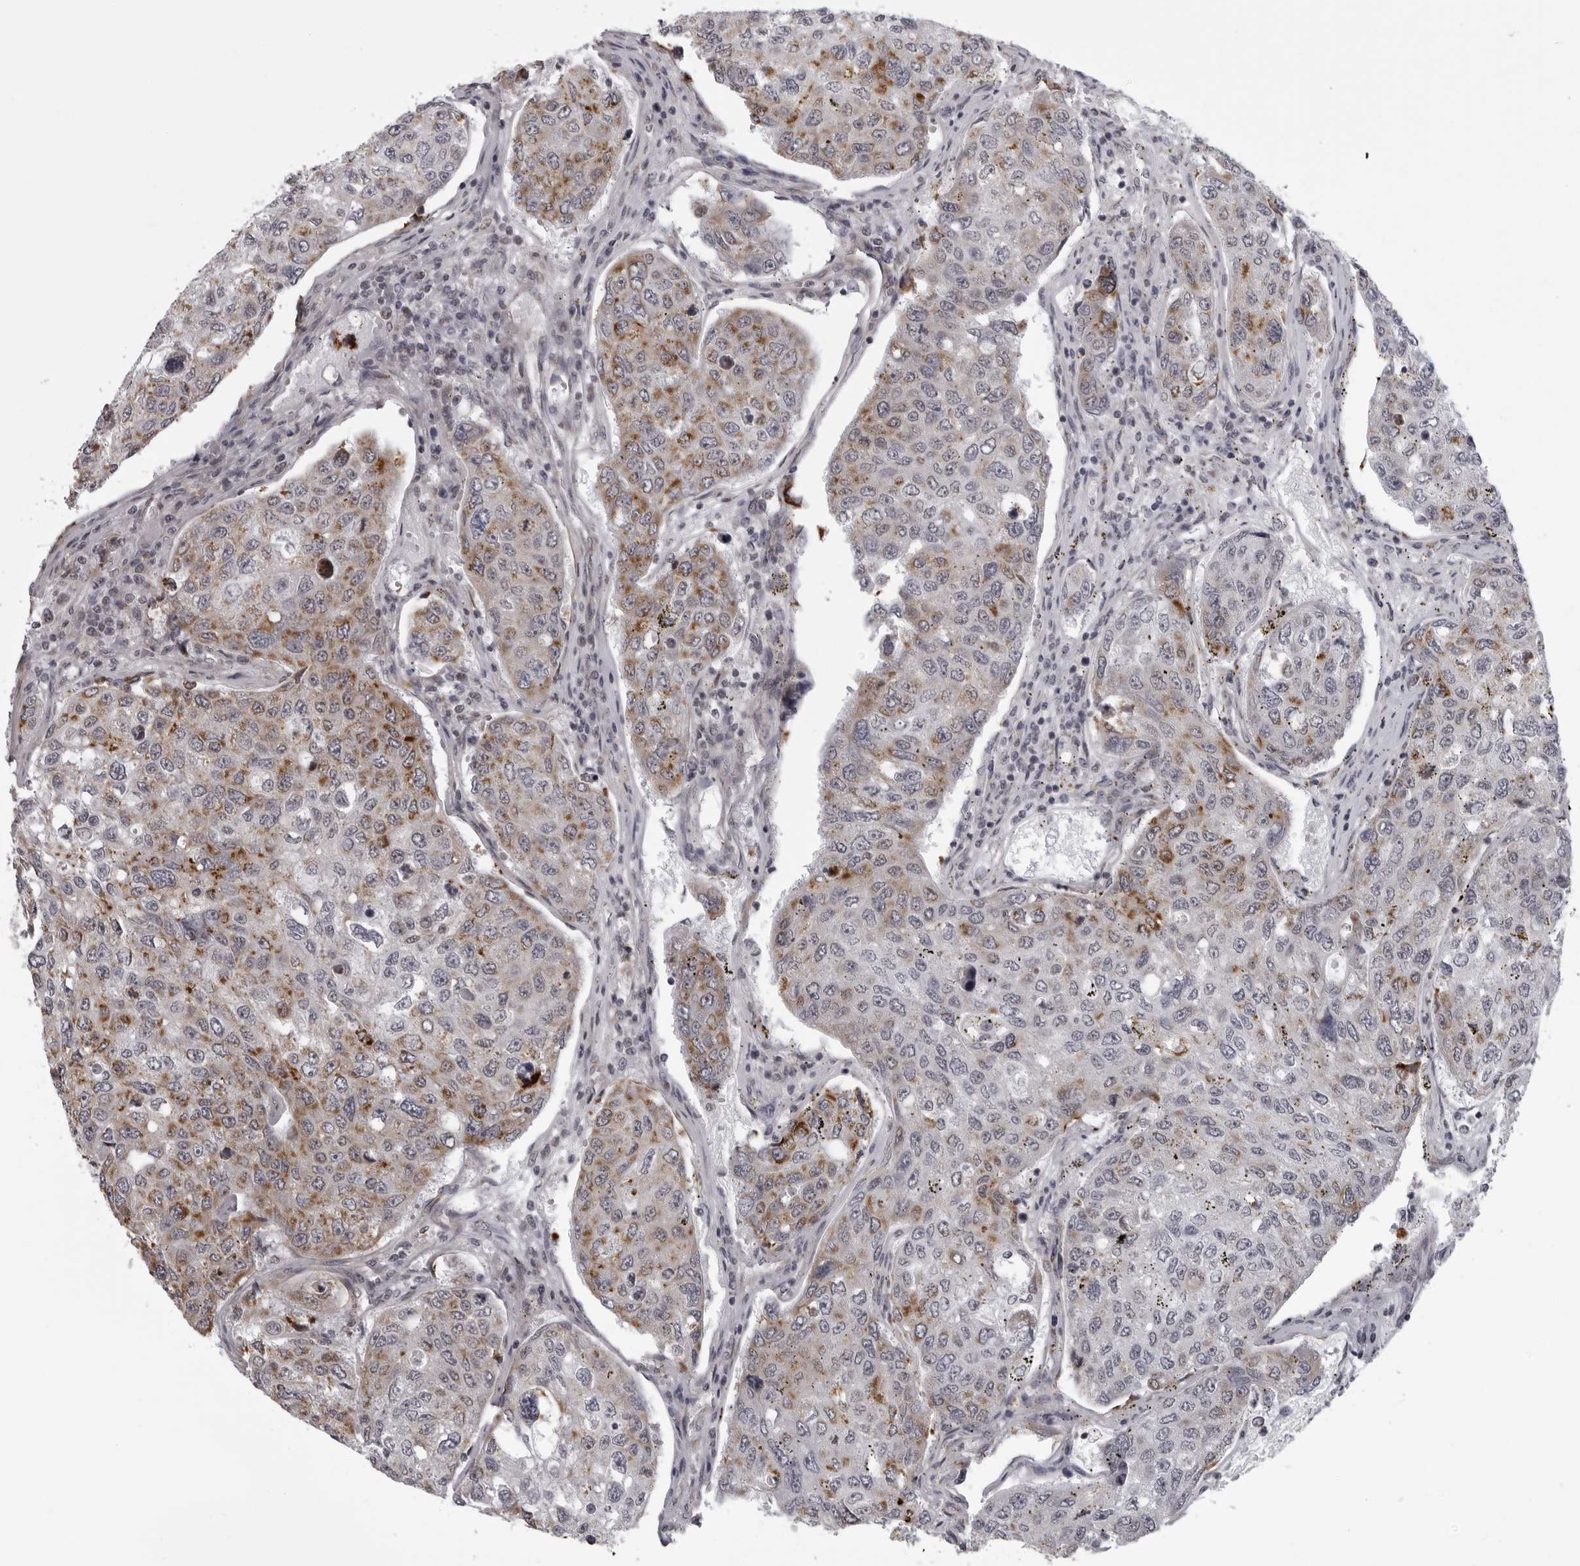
{"staining": {"intensity": "moderate", "quantity": "25%-75%", "location": "cytoplasmic/membranous"}, "tissue": "urothelial cancer", "cell_type": "Tumor cells", "image_type": "cancer", "snomed": [{"axis": "morphology", "description": "Urothelial carcinoma, High grade"}, {"axis": "topography", "description": "Lymph node"}, {"axis": "topography", "description": "Urinary bladder"}], "caption": "Immunohistochemical staining of high-grade urothelial carcinoma displays medium levels of moderate cytoplasmic/membranous expression in approximately 25%-75% of tumor cells. (brown staining indicates protein expression, while blue staining denotes nuclei).", "gene": "RTCA", "patient": {"sex": "male", "age": 51}}